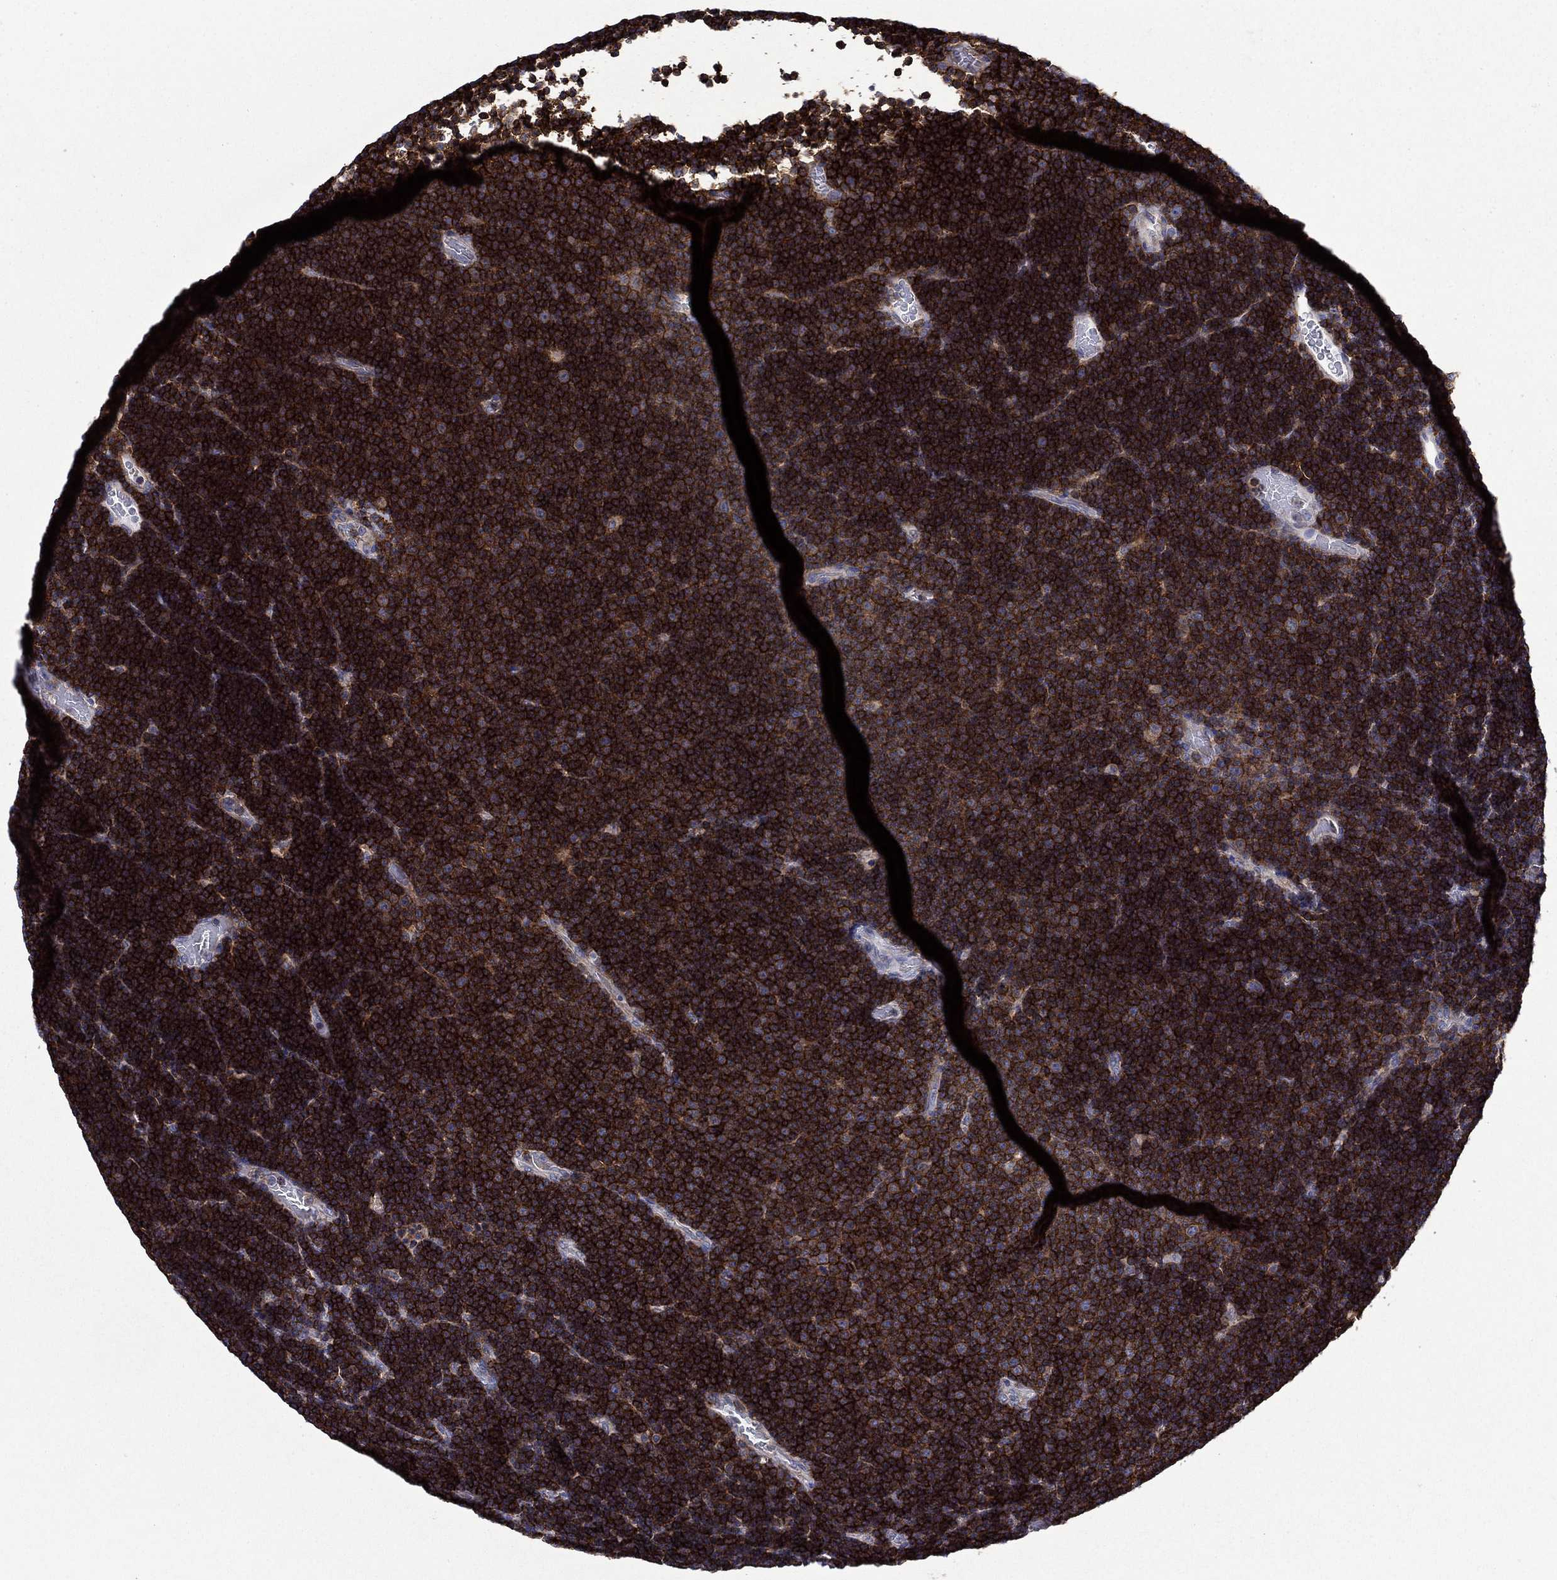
{"staining": {"intensity": "strong", "quantity": ">75%", "location": "cytoplasmic/membranous"}, "tissue": "lymphoma", "cell_type": "Tumor cells", "image_type": "cancer", "snomed": [{"axis": "morphology", "description": "Malignant lymphoma, non-Hodgkin's type, Low grade"}, {"axis": "topography", "description": "Brain"}], "caption": "Lymphoma stained with a protein marker shows strong staining in tumor cells.", "gene": "SIT1", "patient": {"sex": "female", "age": 66}}